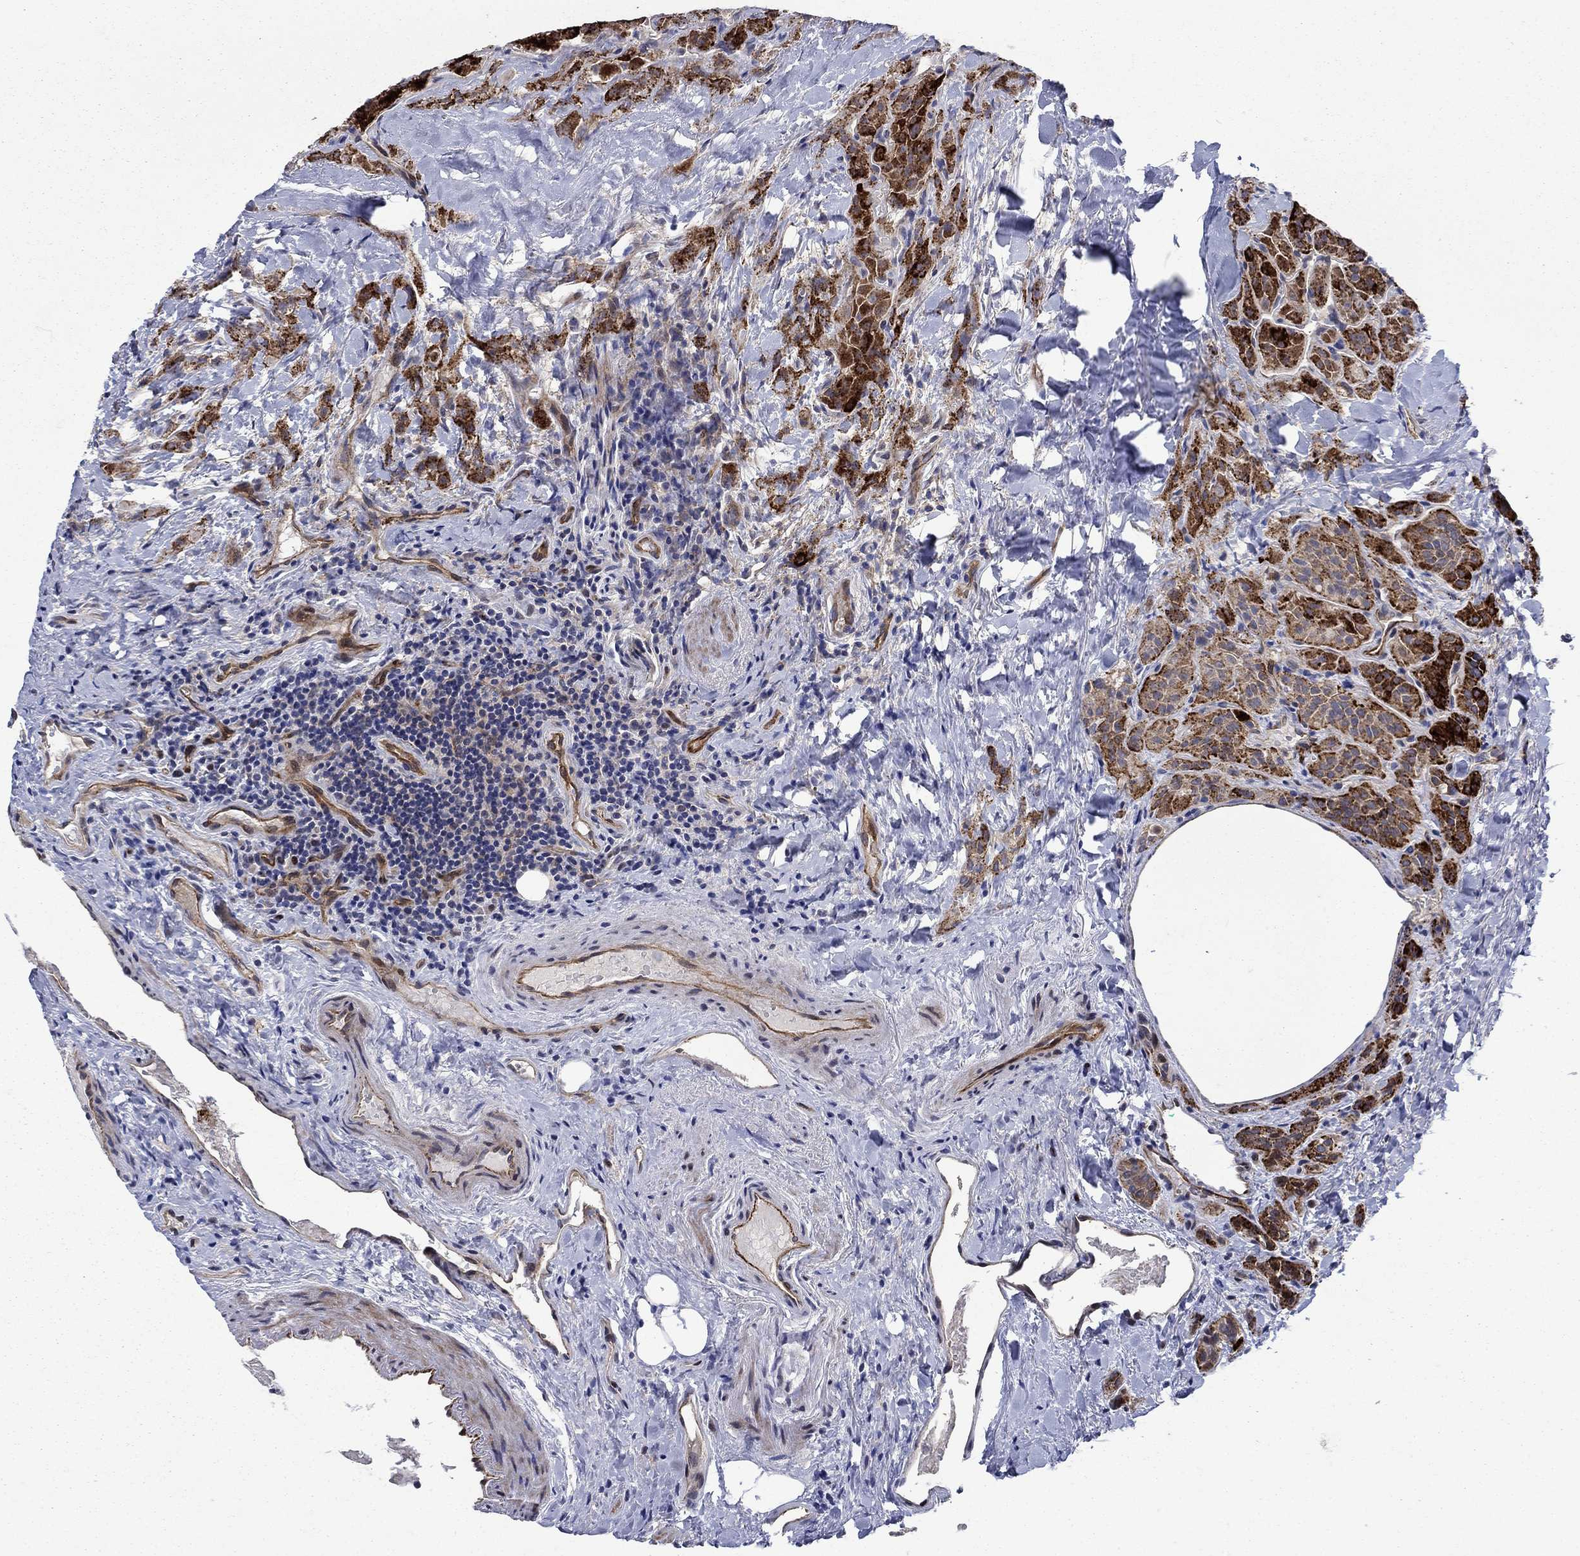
{"staining": {"intensity": "strong", "quantity": "25%-75%", "location": "cytoplasmic/membranous"}, "tissue": "thyroid cancer", "cell_type": "Tumor cells", "image_type": "cancer", "snomed": [{"axis": "morphology", "description": "Papillary adenocarcinoma, NOS"}, {"axis": "topography", "description": "Thyroid gland"}], "caption": "Brown immunohistochemical staining in thyroid papillary adenocarcinoma shows strong cytoplasmic/membranous staining in approximately 25%-75% of tumor cells. The protein of interest is shown in brown color, while the nuclei are stained blue.", "gene": "SLC7A1", "patient": {"sex": "female", "age": 45}}